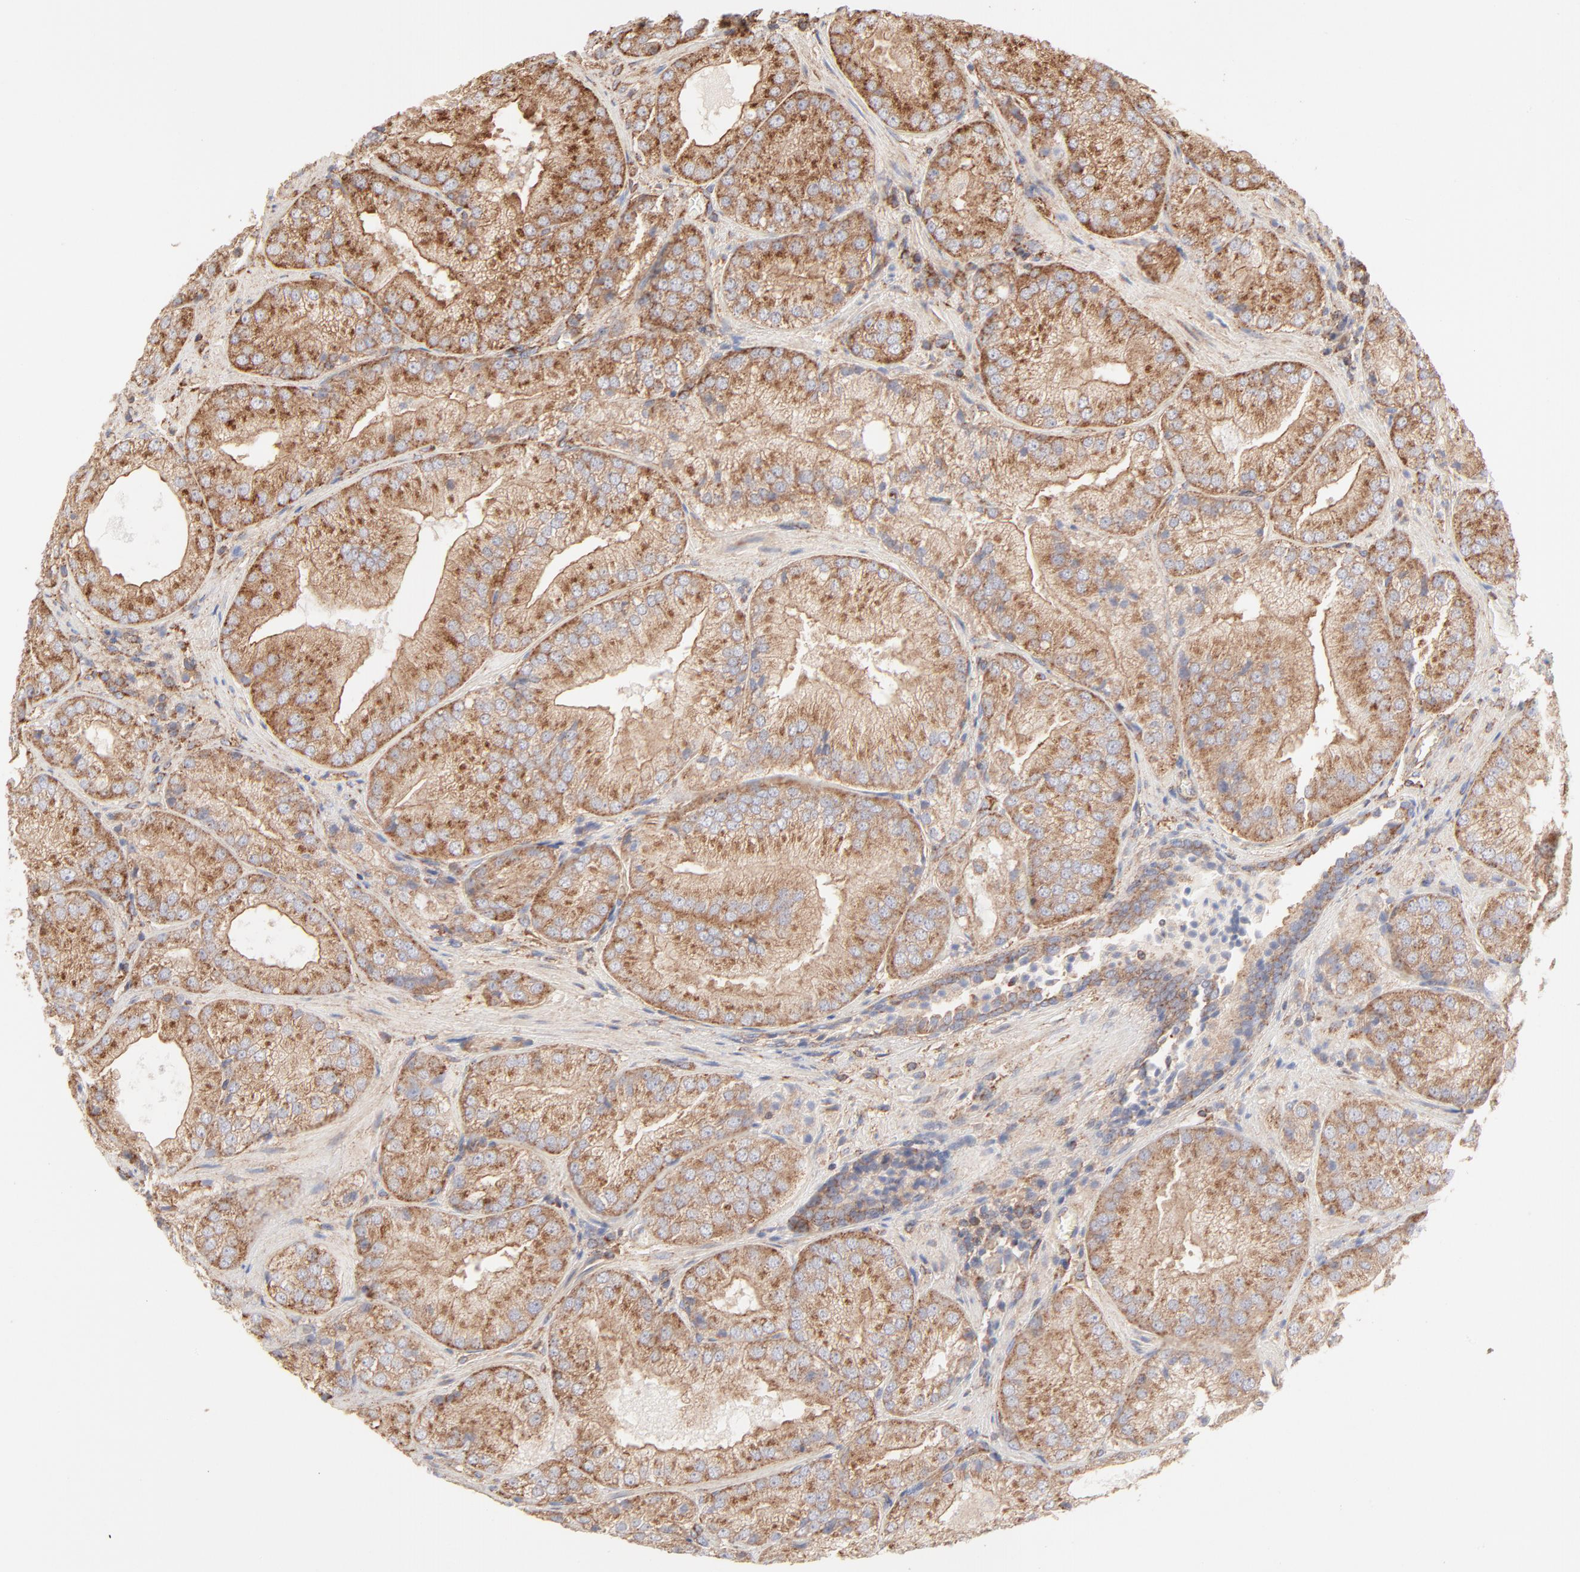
{"staining": {"intensity": "moderate", "quantity": ">75%", "location": "cytoplasmic/membranous"}, "tissue": "prostate cancer", "cell_type": "Tumor cells", "image_type": "cancer", "snomed": [{"axis": "morphology", "description": "Adenocarcinoma, Low grade"}, {"axis": "topography", "description": "Prostate"}], "caption": "Moderate cytoplasmic/membranous expression is identified in about >75% of tumor cells in prostate low-grade adenocarcinoma.", "gene": "CLTB", "patient": {"sex": "male", "age": 60}}